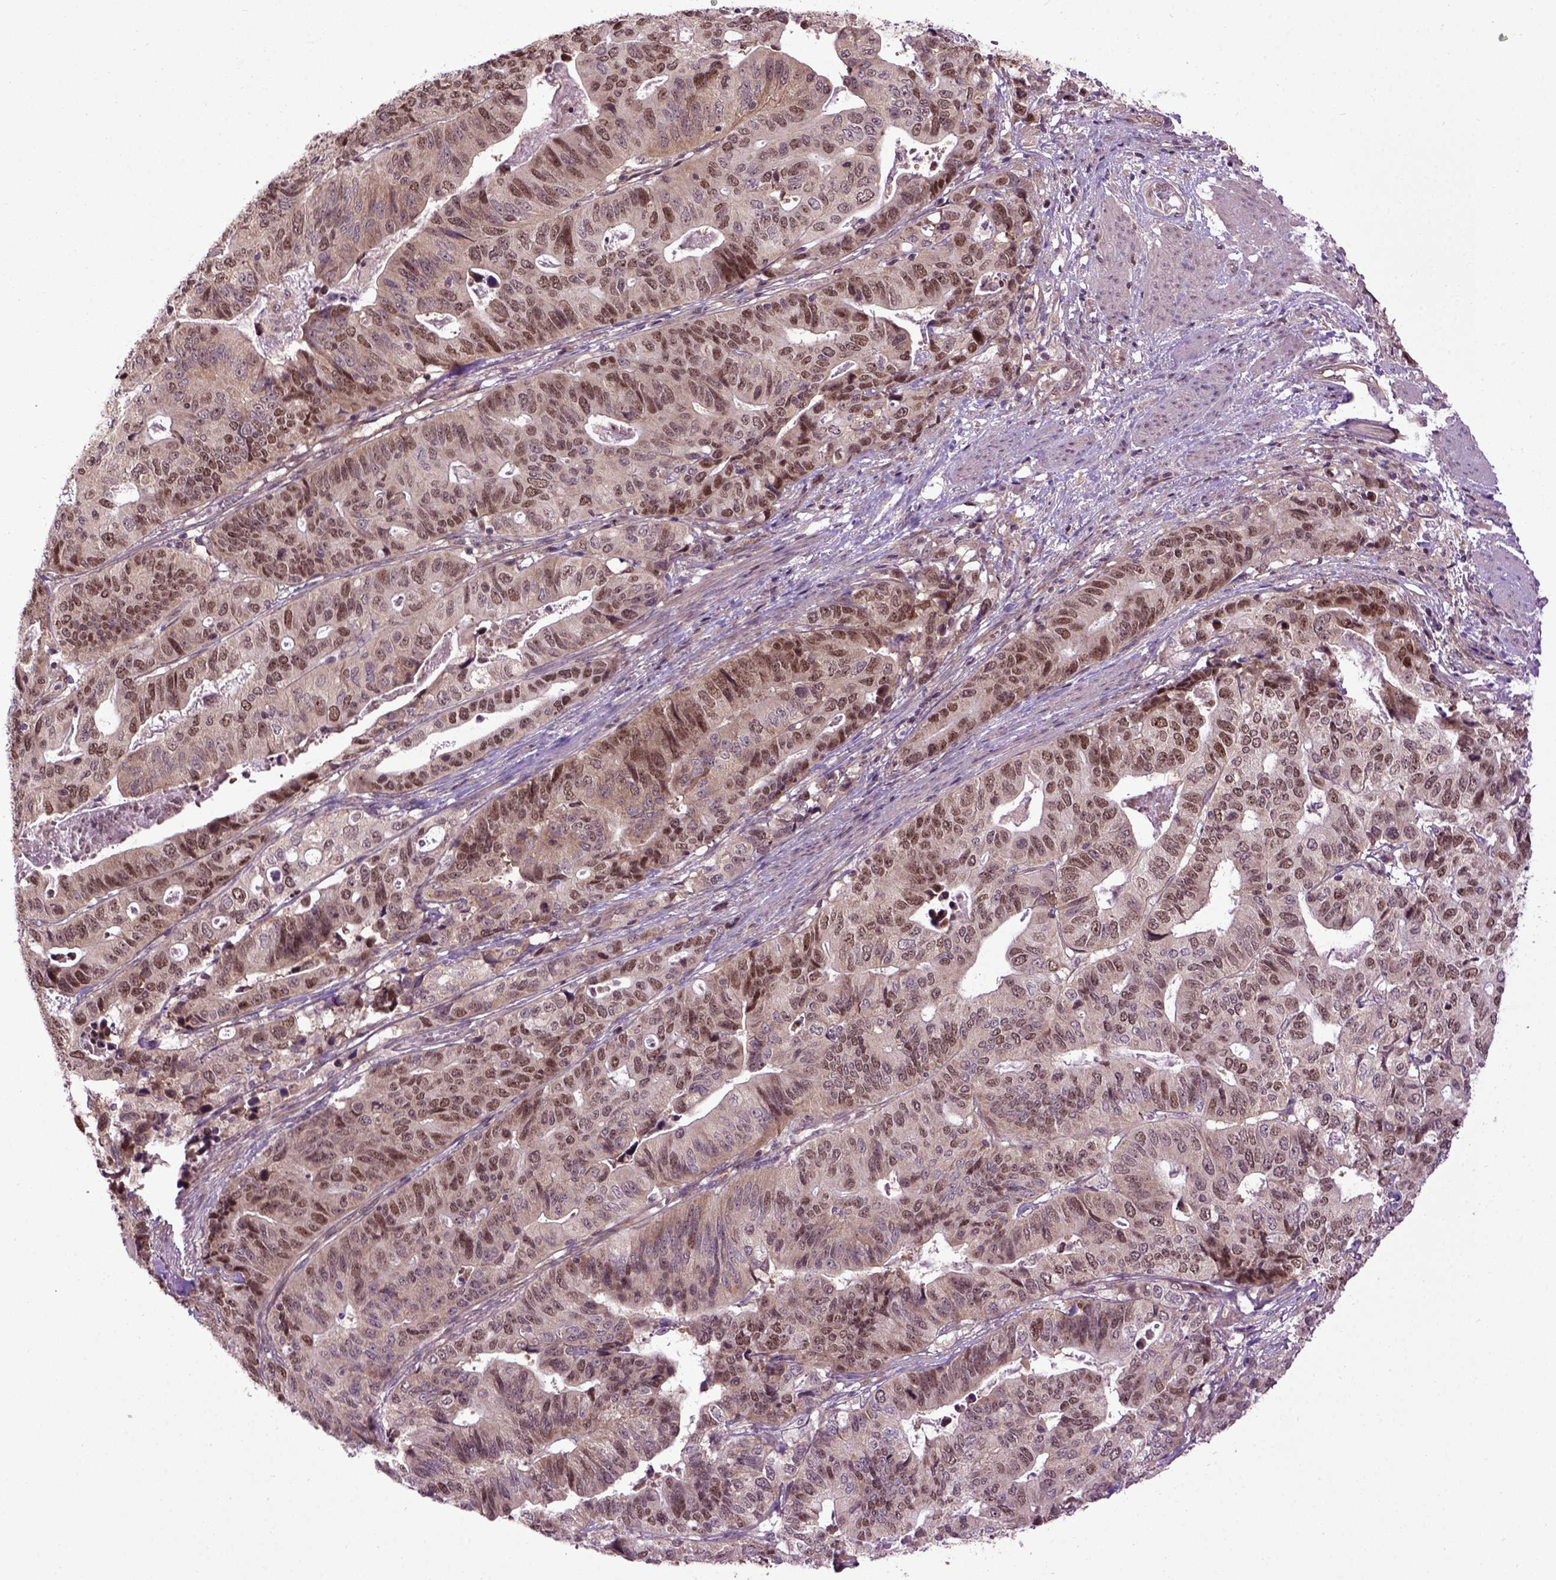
{"staining": {"intensity": "moderate", "quantity": ">75%", "location": "cytoplasmic/membranous,nuclear"}, "tissue": "stomach cancer", "cell_type": "Tumor cells", "image_type": "cancer", "snomed": [{"axis": "morphology", "description": "Adenocarcinoma, NOS"}, {"axis": "topography", "description": "Stomach, upper"}], "caption": "Human adenocarcinoma (stomach) stained with a brown dye displays moderate cytoplasmic/membranous and nuclear positive positivity in about >75% of tumor cells.", "gene": "WDR48", "patient": {"sex": "female", "age": 67}}